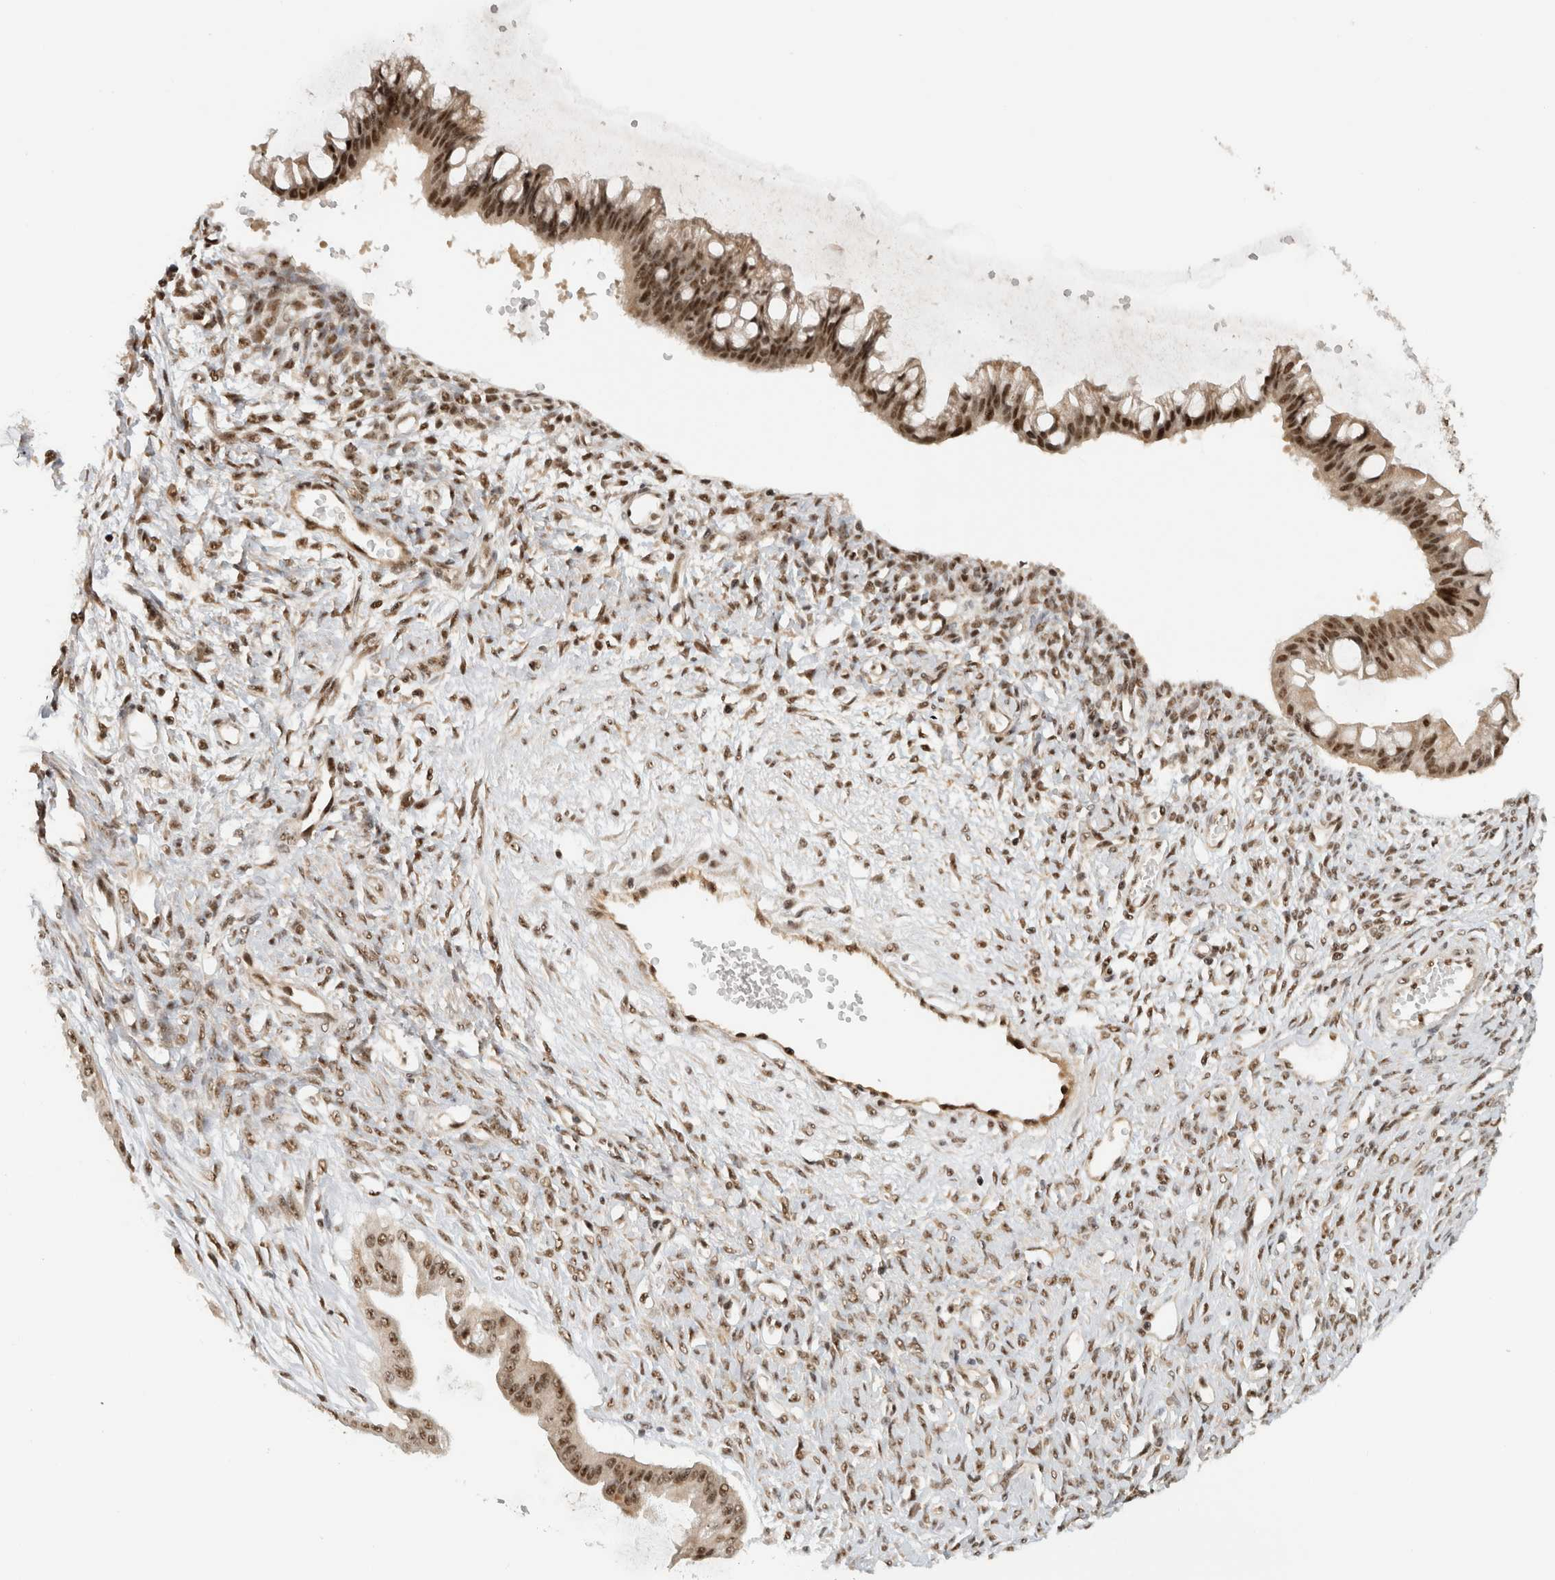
{"staining": {"intensity": "strong", "quantity": ">75%", "location": "nuclear"}, "tissue": "ovarian cancer", "cell_type": "Tumor cells", "image_type": "cancer", "snomed": [{"axis": "morphology", "description": "Cystadenocarcinoma, mucinous, NOS"}, {"axis": "topography", "description": "Ovary"}], "caption": "Brown immunohistochemical staining in ovarian mucinous cystadenocarcinoma displays strong nuclear staining in about >75% of tumor cells. Using DAB (3,3'-diaminobenzidine) (brown) and hematoxylin (blue) stains, captured at high magnification using brightfield microscopy.", "gene": "EBNA1BP2", "patient": {"sex": "female", "age": 73}}